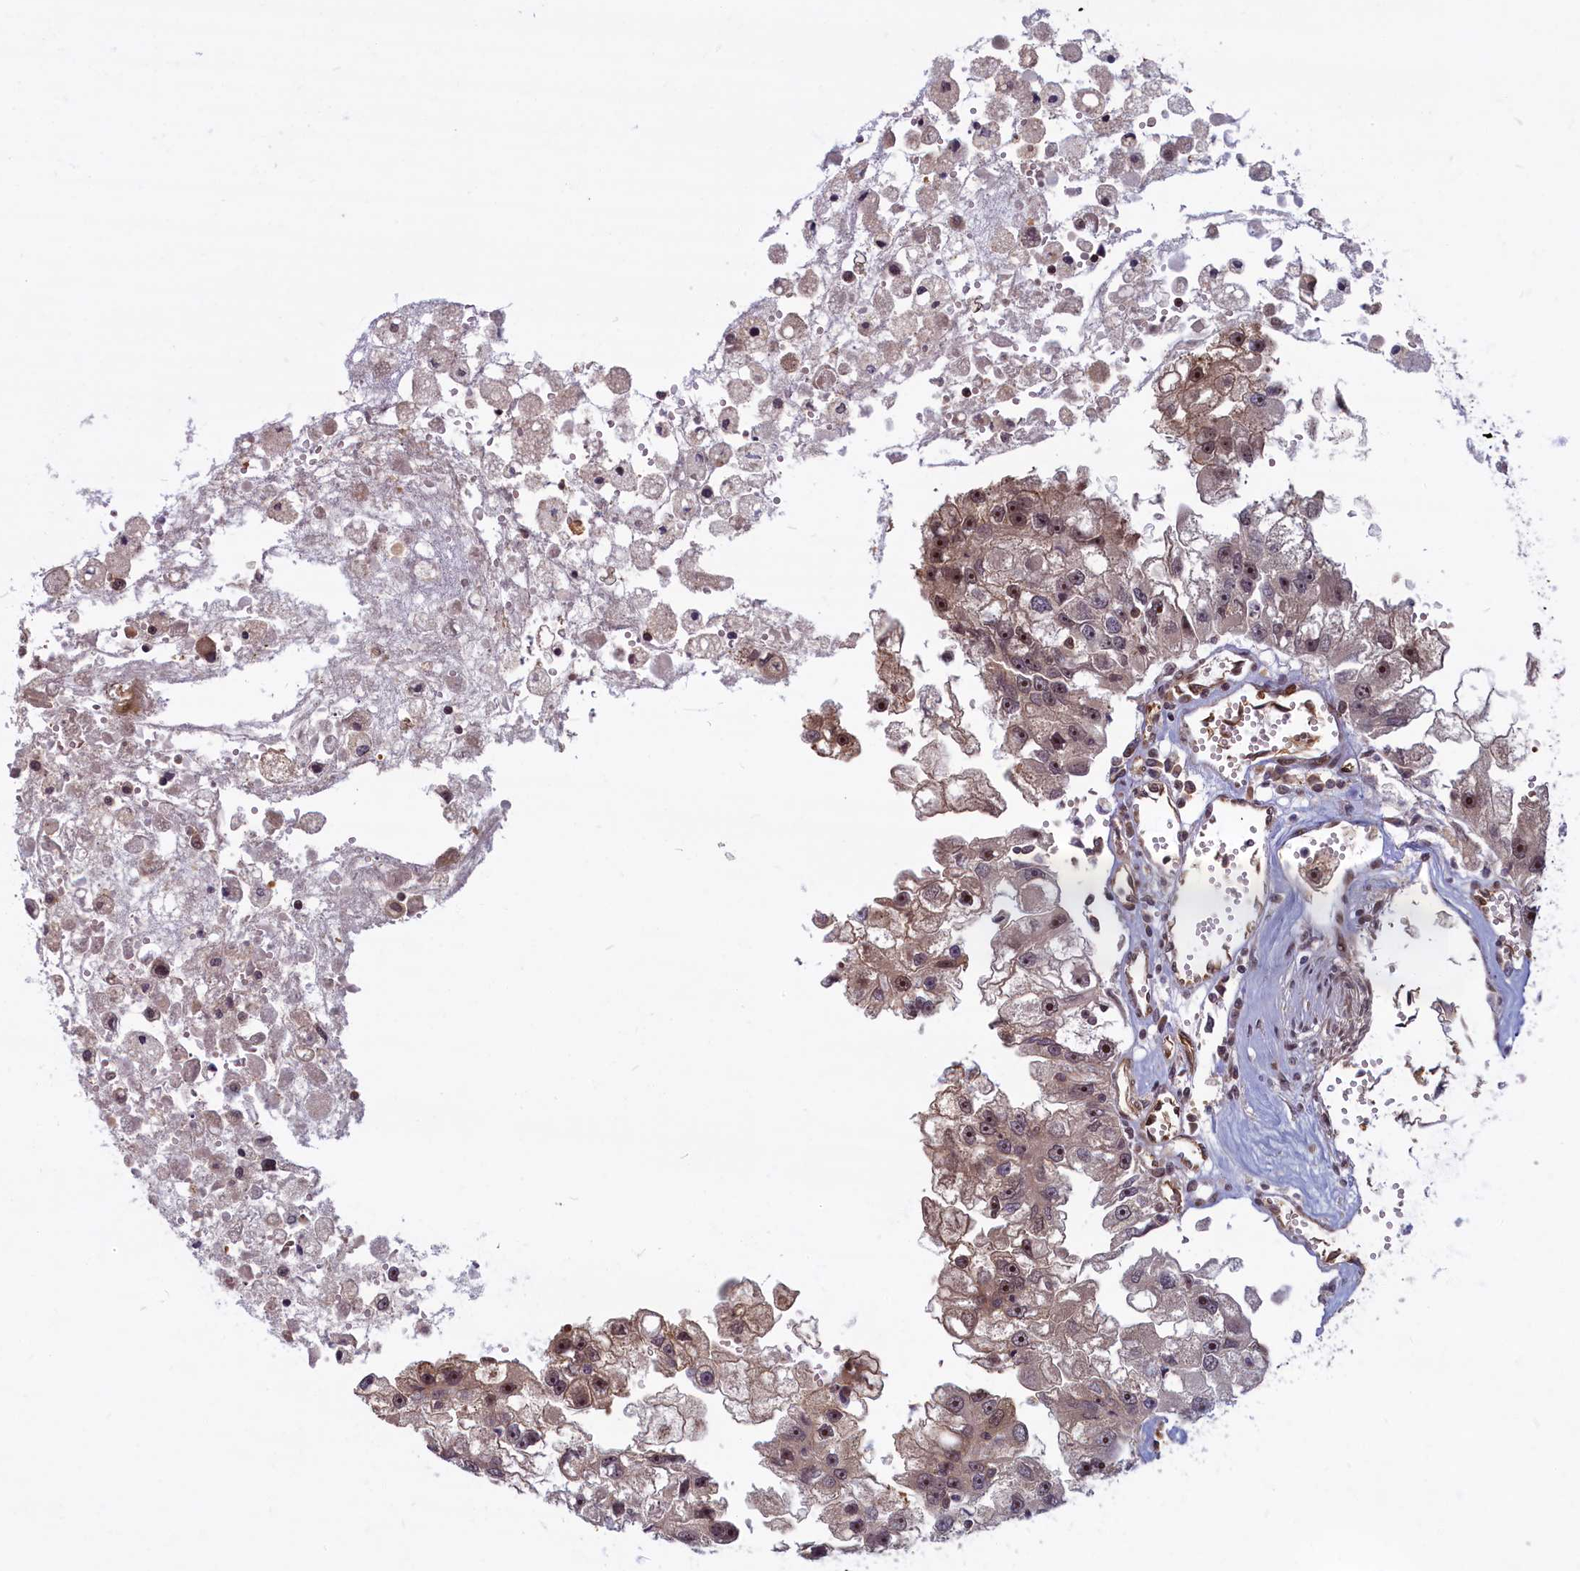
{"staining": {"intensity": "weak", "quantity": "<25%", "location": "cytoplasmic/membranous"}, "tissue": "renal cancer", "cell_type": "Tumor cells", "image_type": "cancer", "snomed": [{"axis": "morphology", "description": "Adenocarcinoma, NOS"}, {"axis": "topography", "description": "Kidney"}], "caption": "Immunohistochemical staining of human renal cancer demonstrates no significant expression in tumor cells.", "gene": "SNRK", "patient": {"sex": "male", "age": 63}}